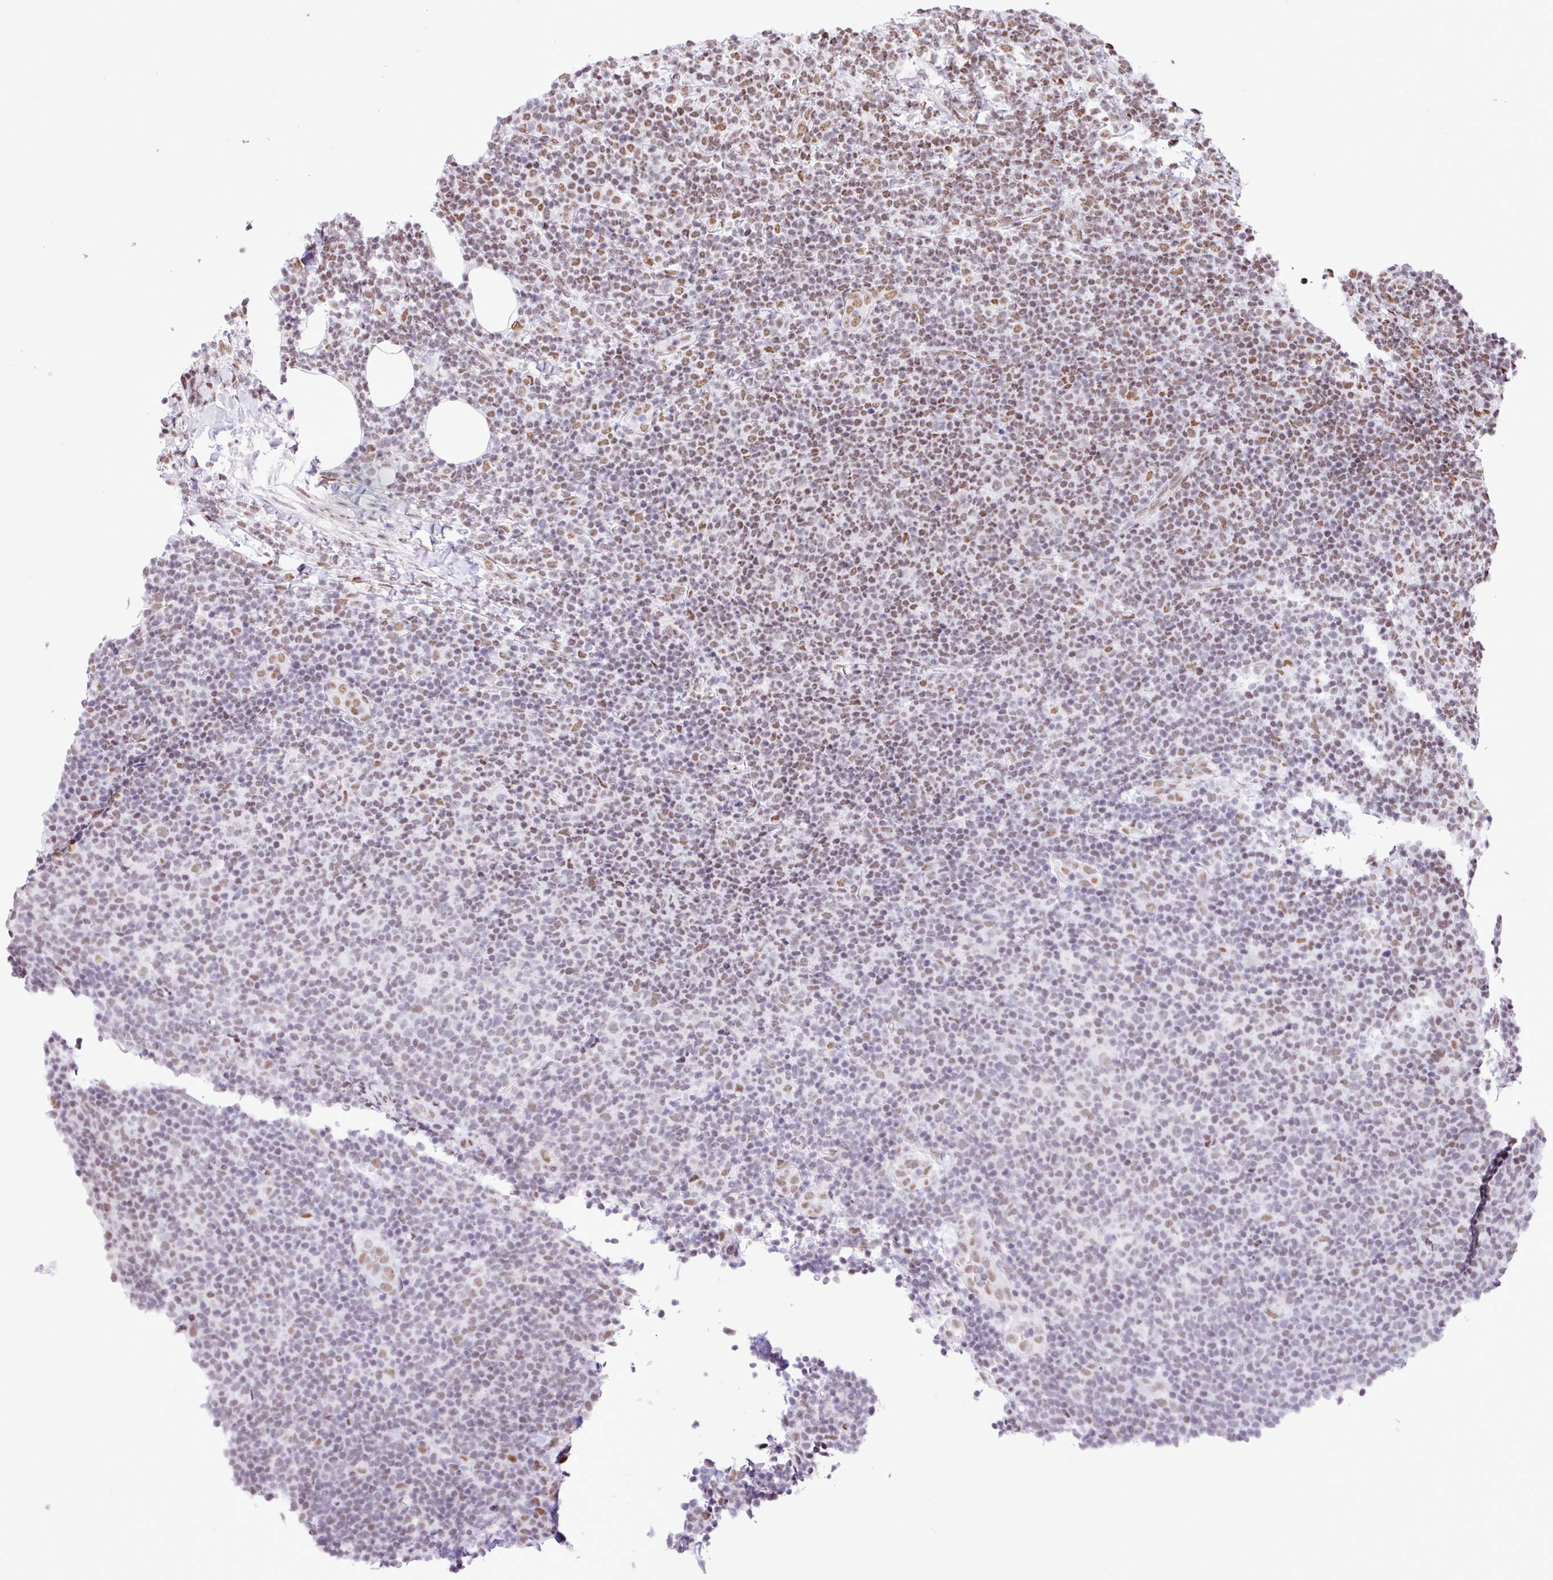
{"staining": {"intensity": "weak", "quantity": "25%-75%", "location": "nuclear"}, "tissue": "lymphoma", "cell_type": "Tumor cells", "image_type": "cancer", "snomed": [{"axis": "morphology", "description": "Malignant lymphoma, non-Hodgkin's type, Low grade"}, {"axis": "topography", "description": "Lymph node"}], "caption": "A low amount of weak nuclear positivity is seen in approximately 25%-75% of tumor cells in lymphoma tissue. Immunohistochemistry stains the protein of interest in brown and the nuclei are stained blue.", "gene": "RARG", "patient": {"sex": "male", "age": 66}}